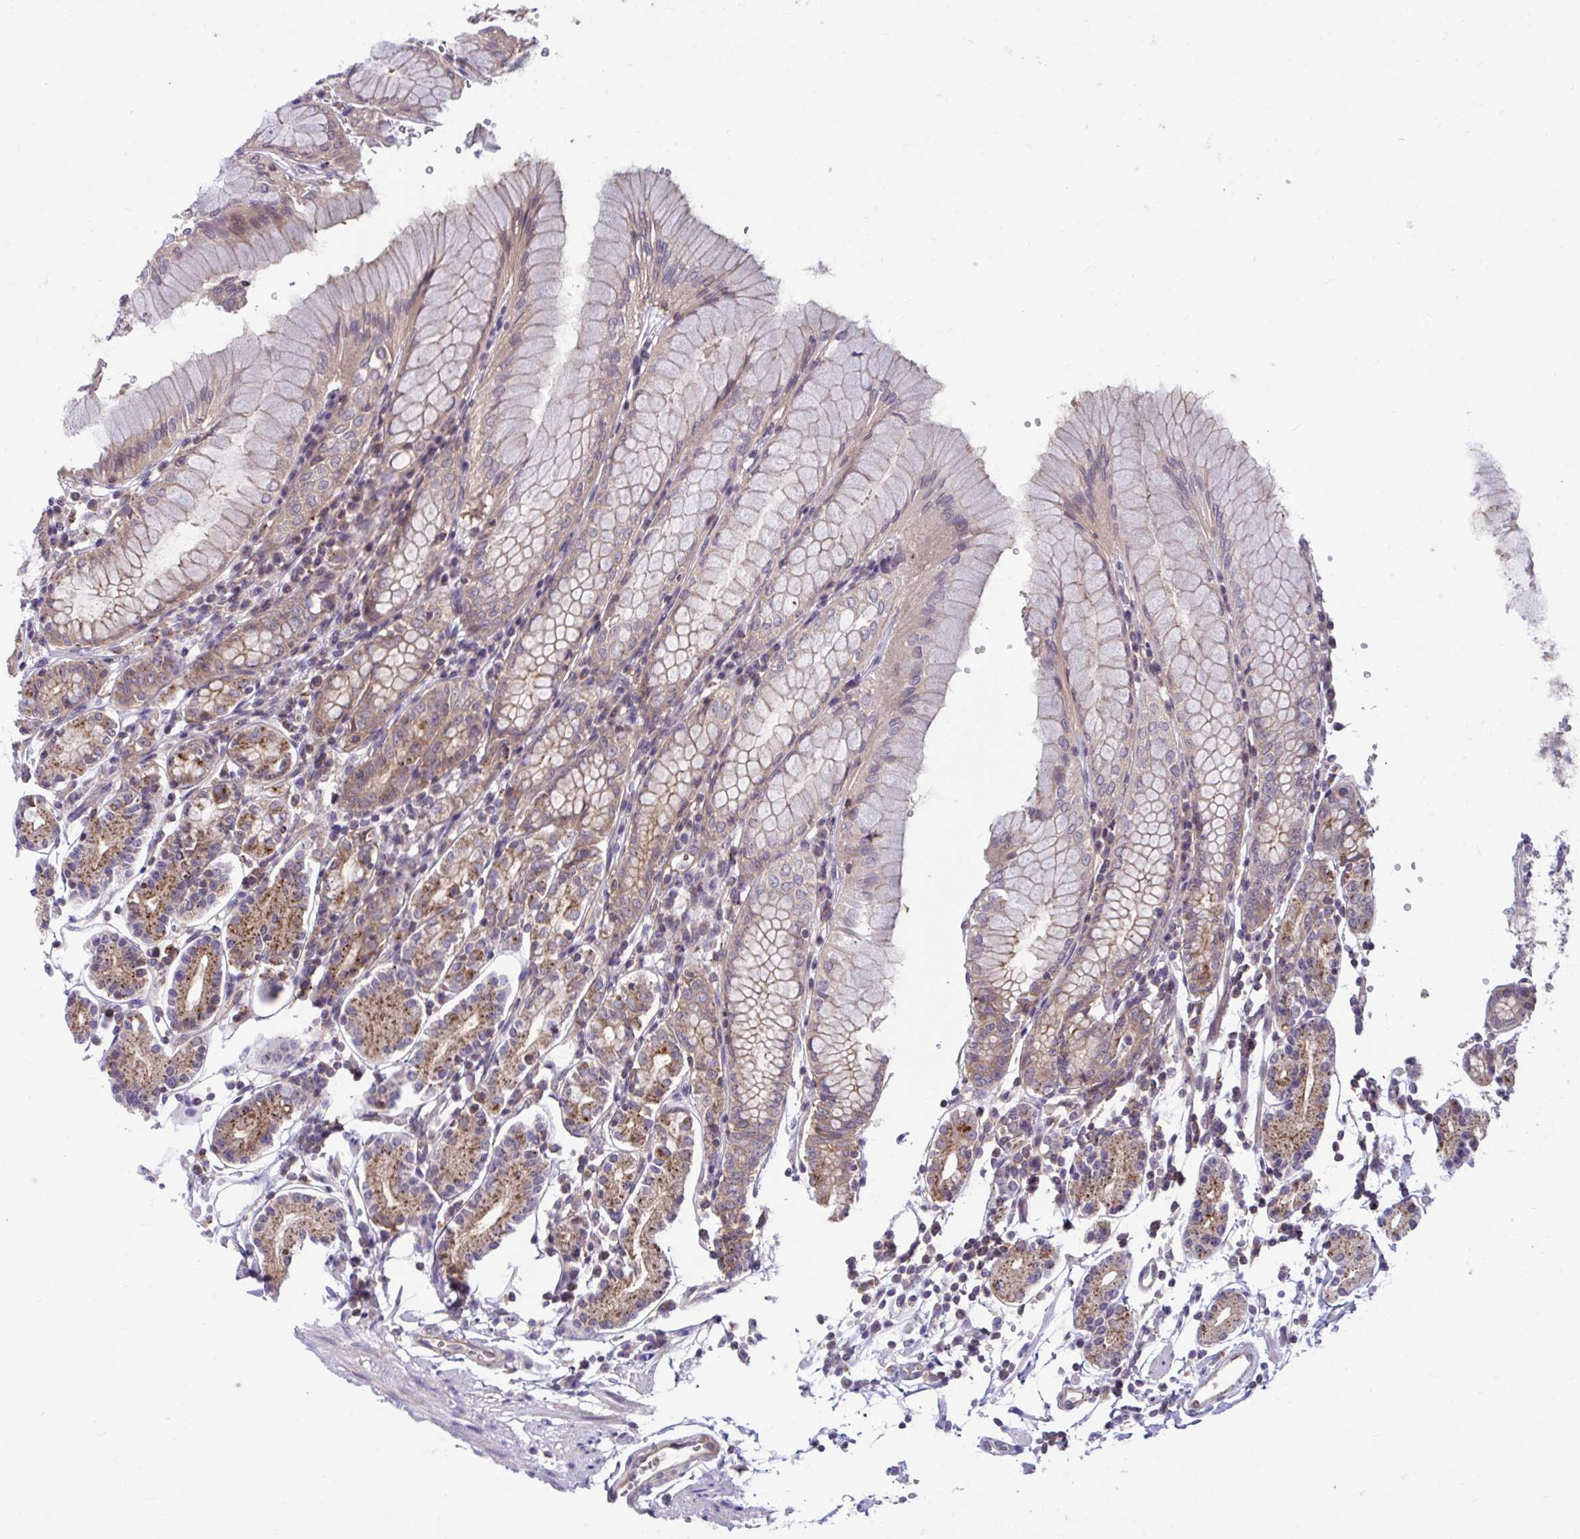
{"staining": {"intensity": "moderate", "quantity": ">75%", "location": "cytoplasmic/membranous,nuclear"}, "tissue": "stomach", "cell_type": "Glandular cells", "image_type": "normal", "snomed": [{"axis": "morphology", "description": "Normal tissue, NOS"}, {"axis": "topography", "description": "Stomach"}], "caption": "A brown stain highlights moderate cytoplasmic/membranous,nuclear staining of a protein in glandular cells of benign human stomach. The staining was performed using DAB (3,3'-diaminobenzidine) to visualize the protein expression in brown, while the nuclei were stained in blue with hematoxylin (Magnification: 20x).", "gene": "IST1", "patient": {"sex": "female", "age": 62}}